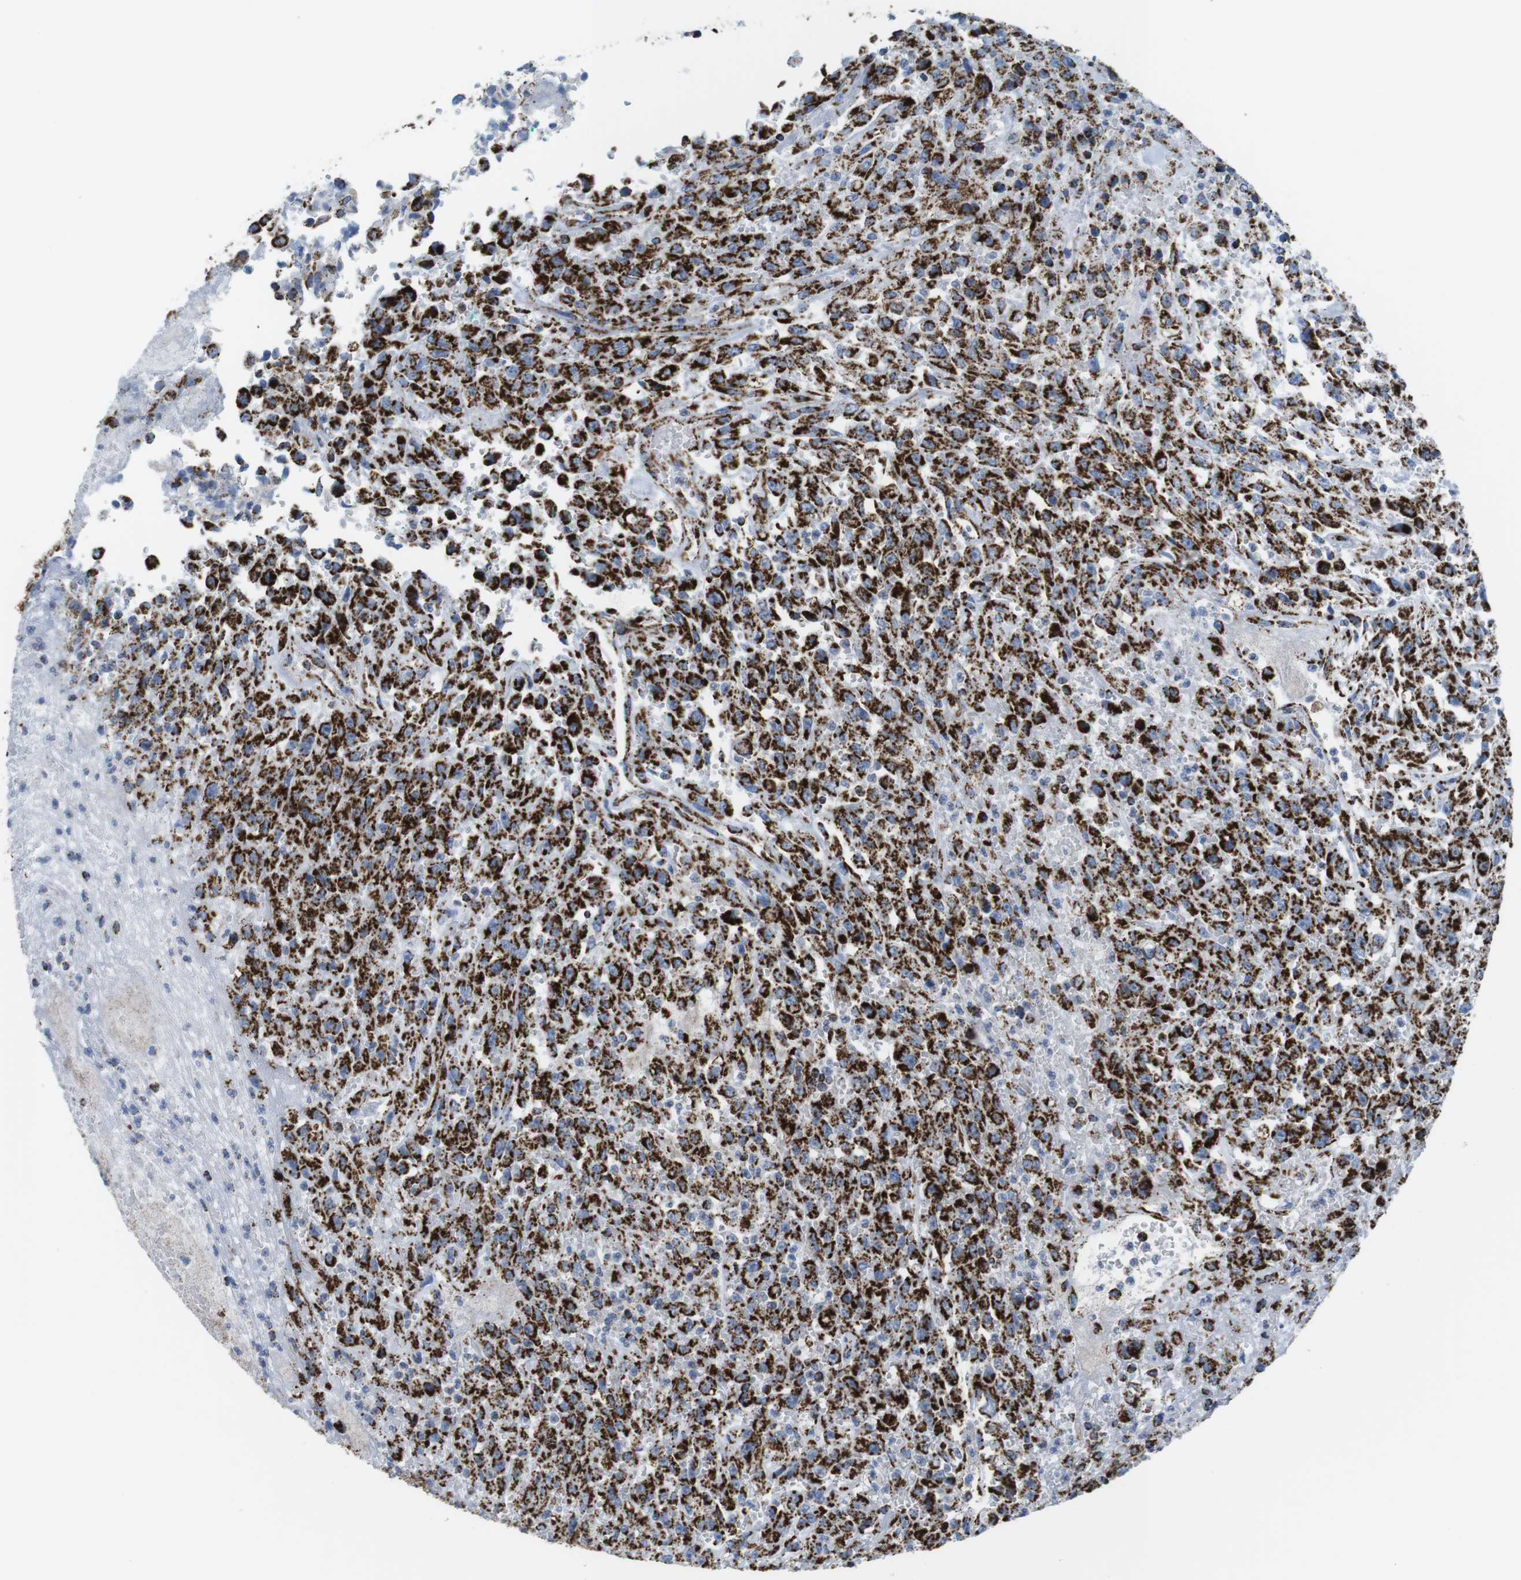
{"staining": {"intensity": "strong", "quantity": ">75%", "location": "cytoplasmic/membranous"}, "tissue": "urothelial cancer", "cell_type": "Tumor cells", "image_type": "cancer", "snomed": [{"axis": "morphology", "description": "Urothelial carcinoma, High grade"}, {"axis": "topography", "description": "Urinary bladder"}], "caption": "Urothelial cancer tissue exhibits strong cytoplasmic/membranous positivity in about >75% of tumor cells (IHC, brightfield microscopy, high magnification).", "gene": "ATP5PO", "patient": {"sex": "male", "age": 46}}